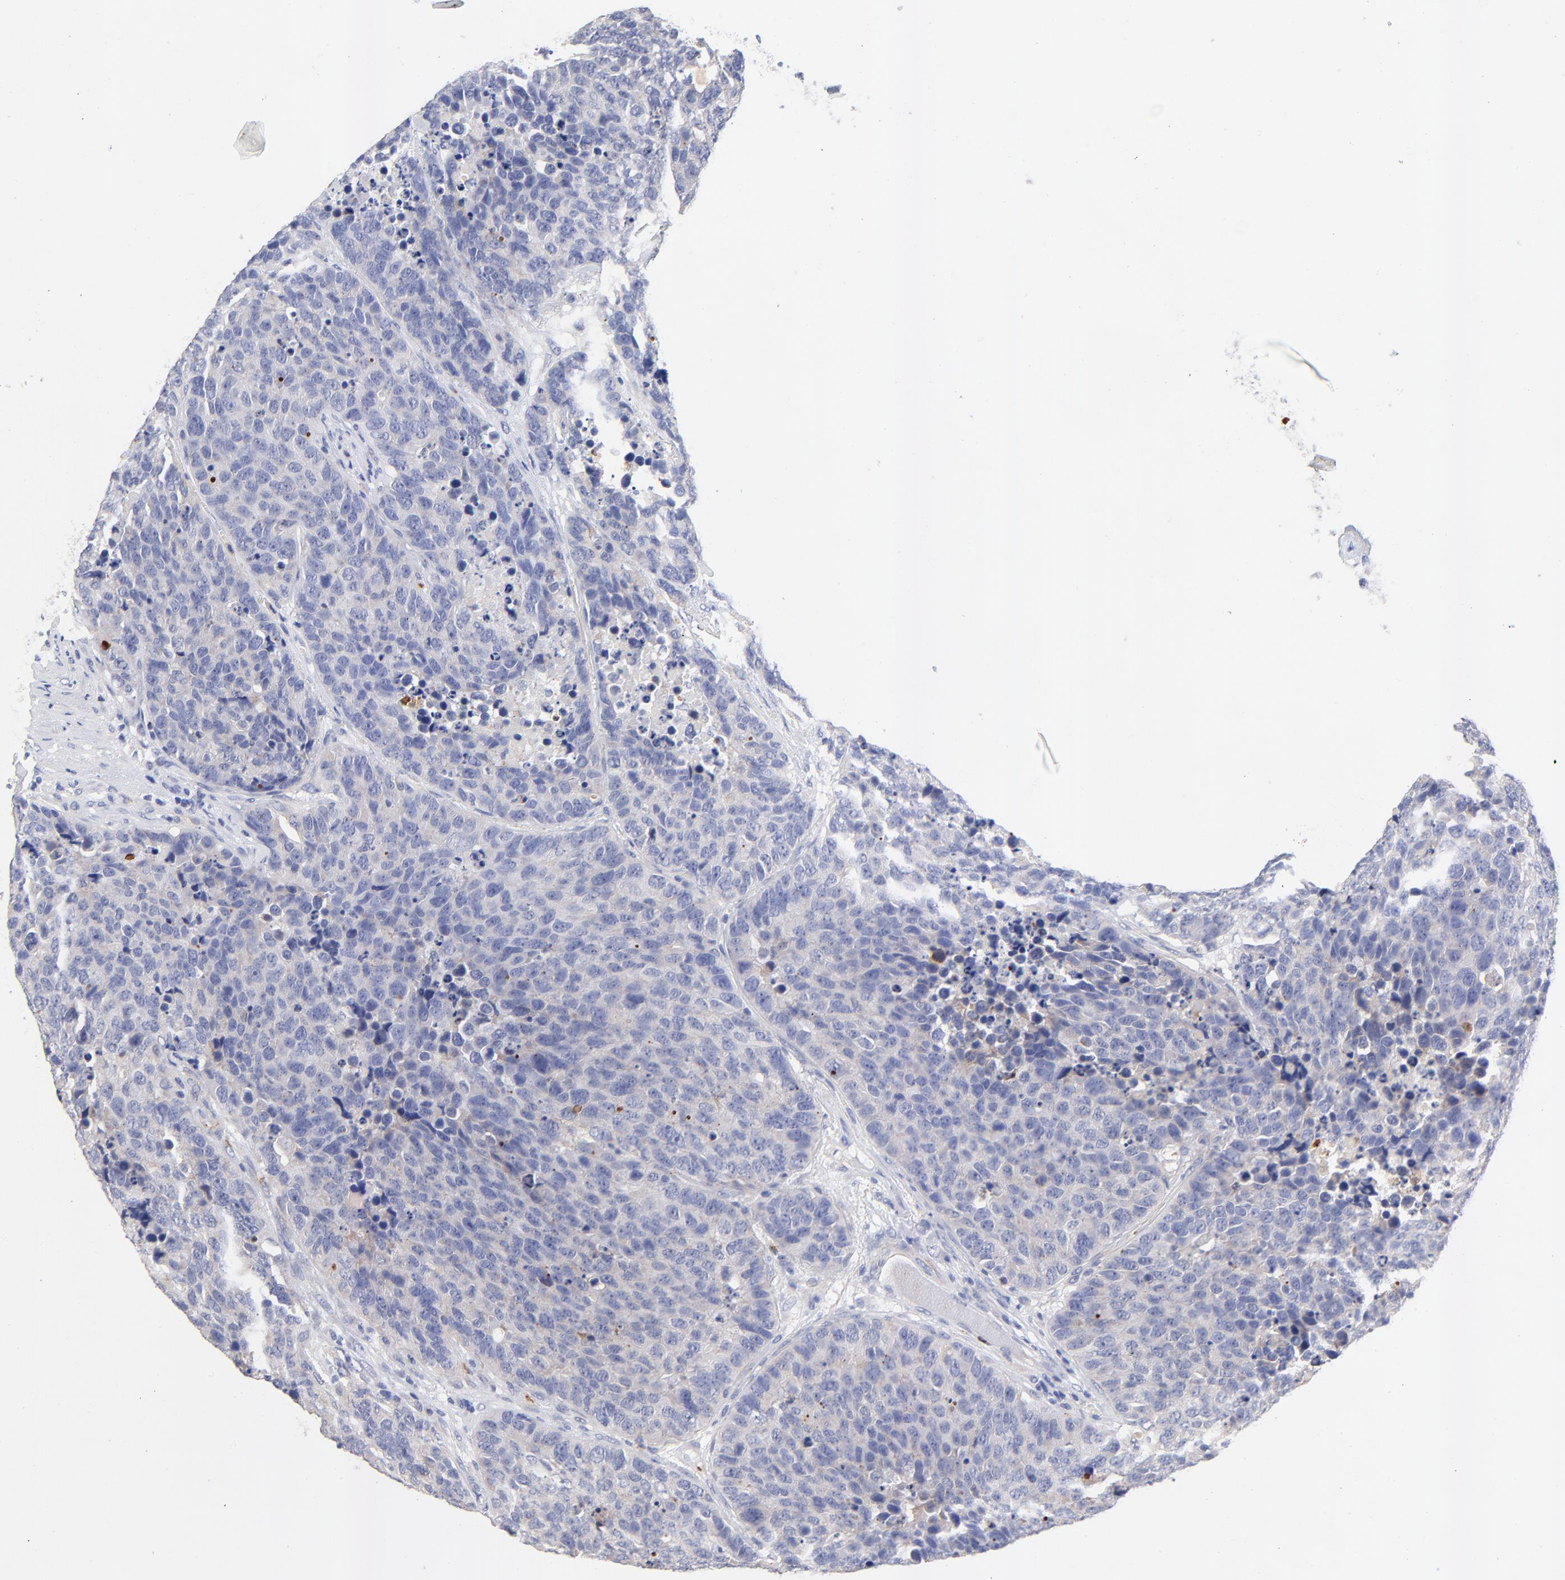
{"staining": {"intensity": "negative", "quantity": "none", "location": "none"}, "tissue": "carcinoid", "cell_type": "Tumor cells", "image_type": "cancer", "snomed": [{"axis": "morphology", "description": "Carcinoid, malignant, NOS"}, {"axis": "topography", "description": "Lung"}], "caption": "This is a micrograph of immunohistochemistry staining of carcinoid, which shows no expression in tumor cells.", "gene": "FAM117B", "patient": {"sex": "male", "age": 60}}